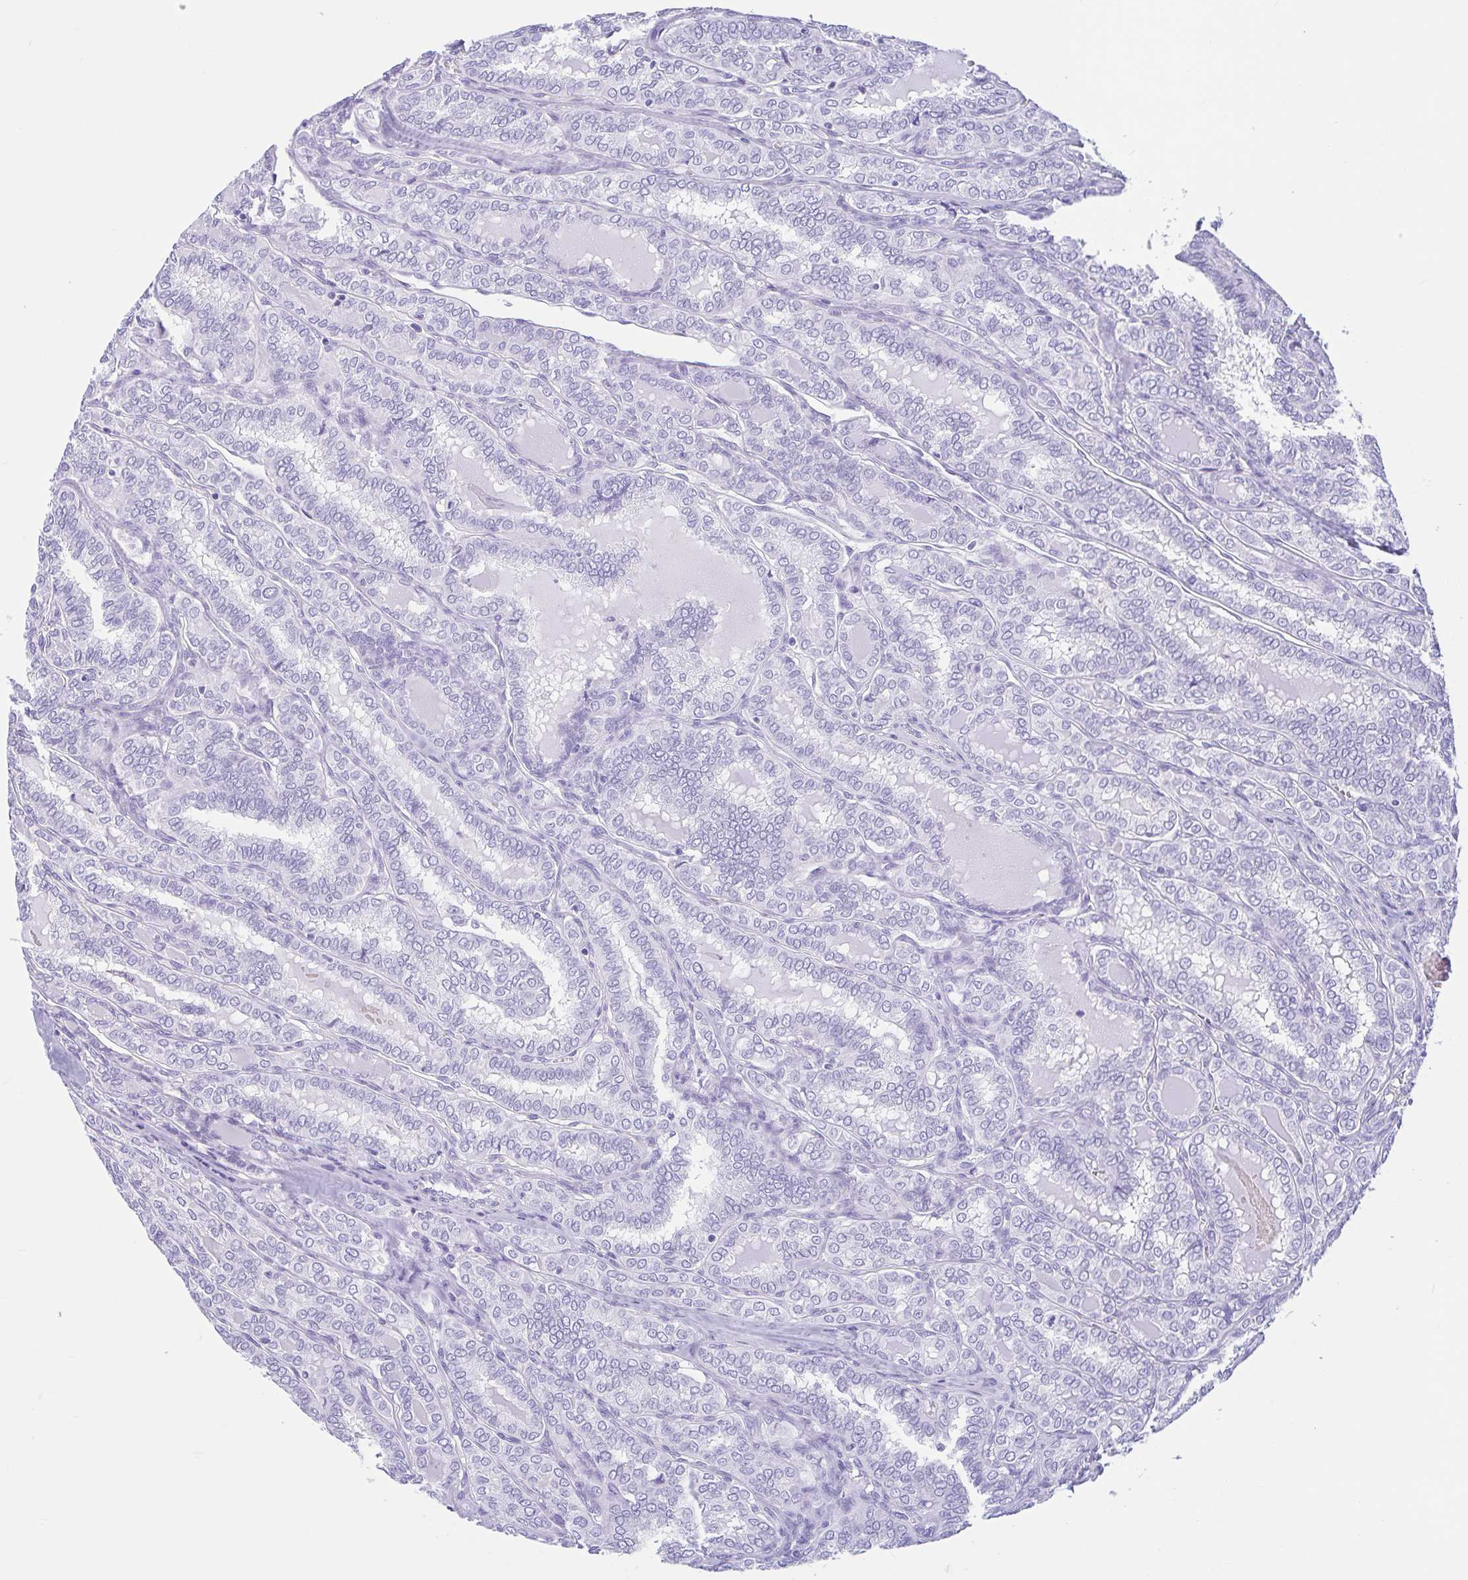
{"staining": {"intensity": "negative", "quantity": "none", "location": "none"}, "tissue": "thyroid cancer", "cell_type": "Tumor cells", "image_type": "cancer", "snomed": [{"axis": "morphology", "description": "Papillary adenocarcinoma, NOS"}, {"axis": "topography", "description": "Thyroid gland"}], "caption": "Tumor cells show no significant protein expression in thyroid cancer (papillary adenocarcinoma). (DAB immunohistochemistry (IHC), high magnification).", "gene": "IAPP", "patient": {"sex": "female", "age": 30}}